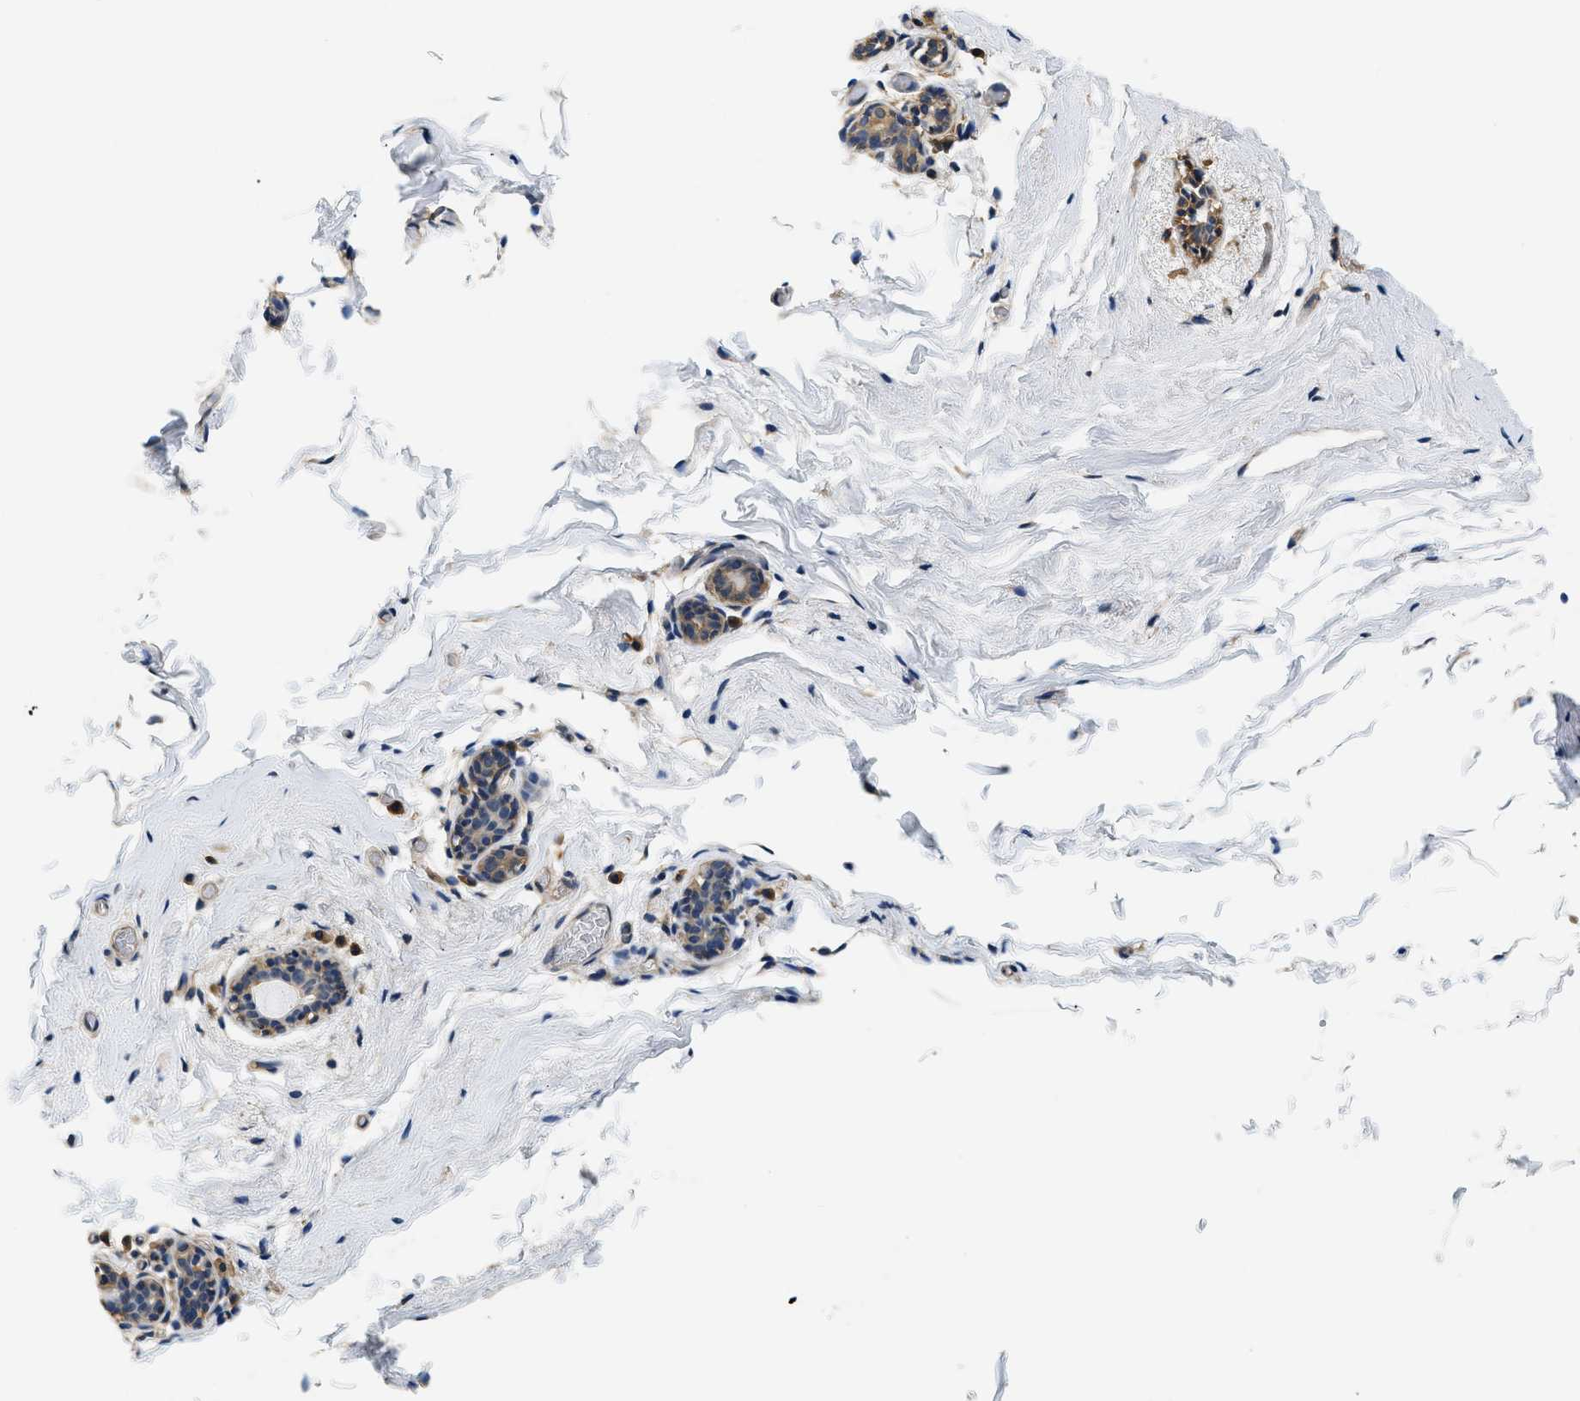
{"staining": {"intensity": "negative", "quantity": "none", "location": "none"}, "tissue": "breast", "cell_type": "Adipocytes", "image_type": "normal", "snomed": [{"axis": "morphology", "description": "Normal tissue, NOS"}, {"axis": "topography", "description": "Breast"}], "caption": "Immunohistochemistry (IHC) image of benign breast stained for a protein (brown), which demonstrates no staining in adipocytes.", "gene": "BCL7C", "patient": {"sex": "female", "age": 62}}